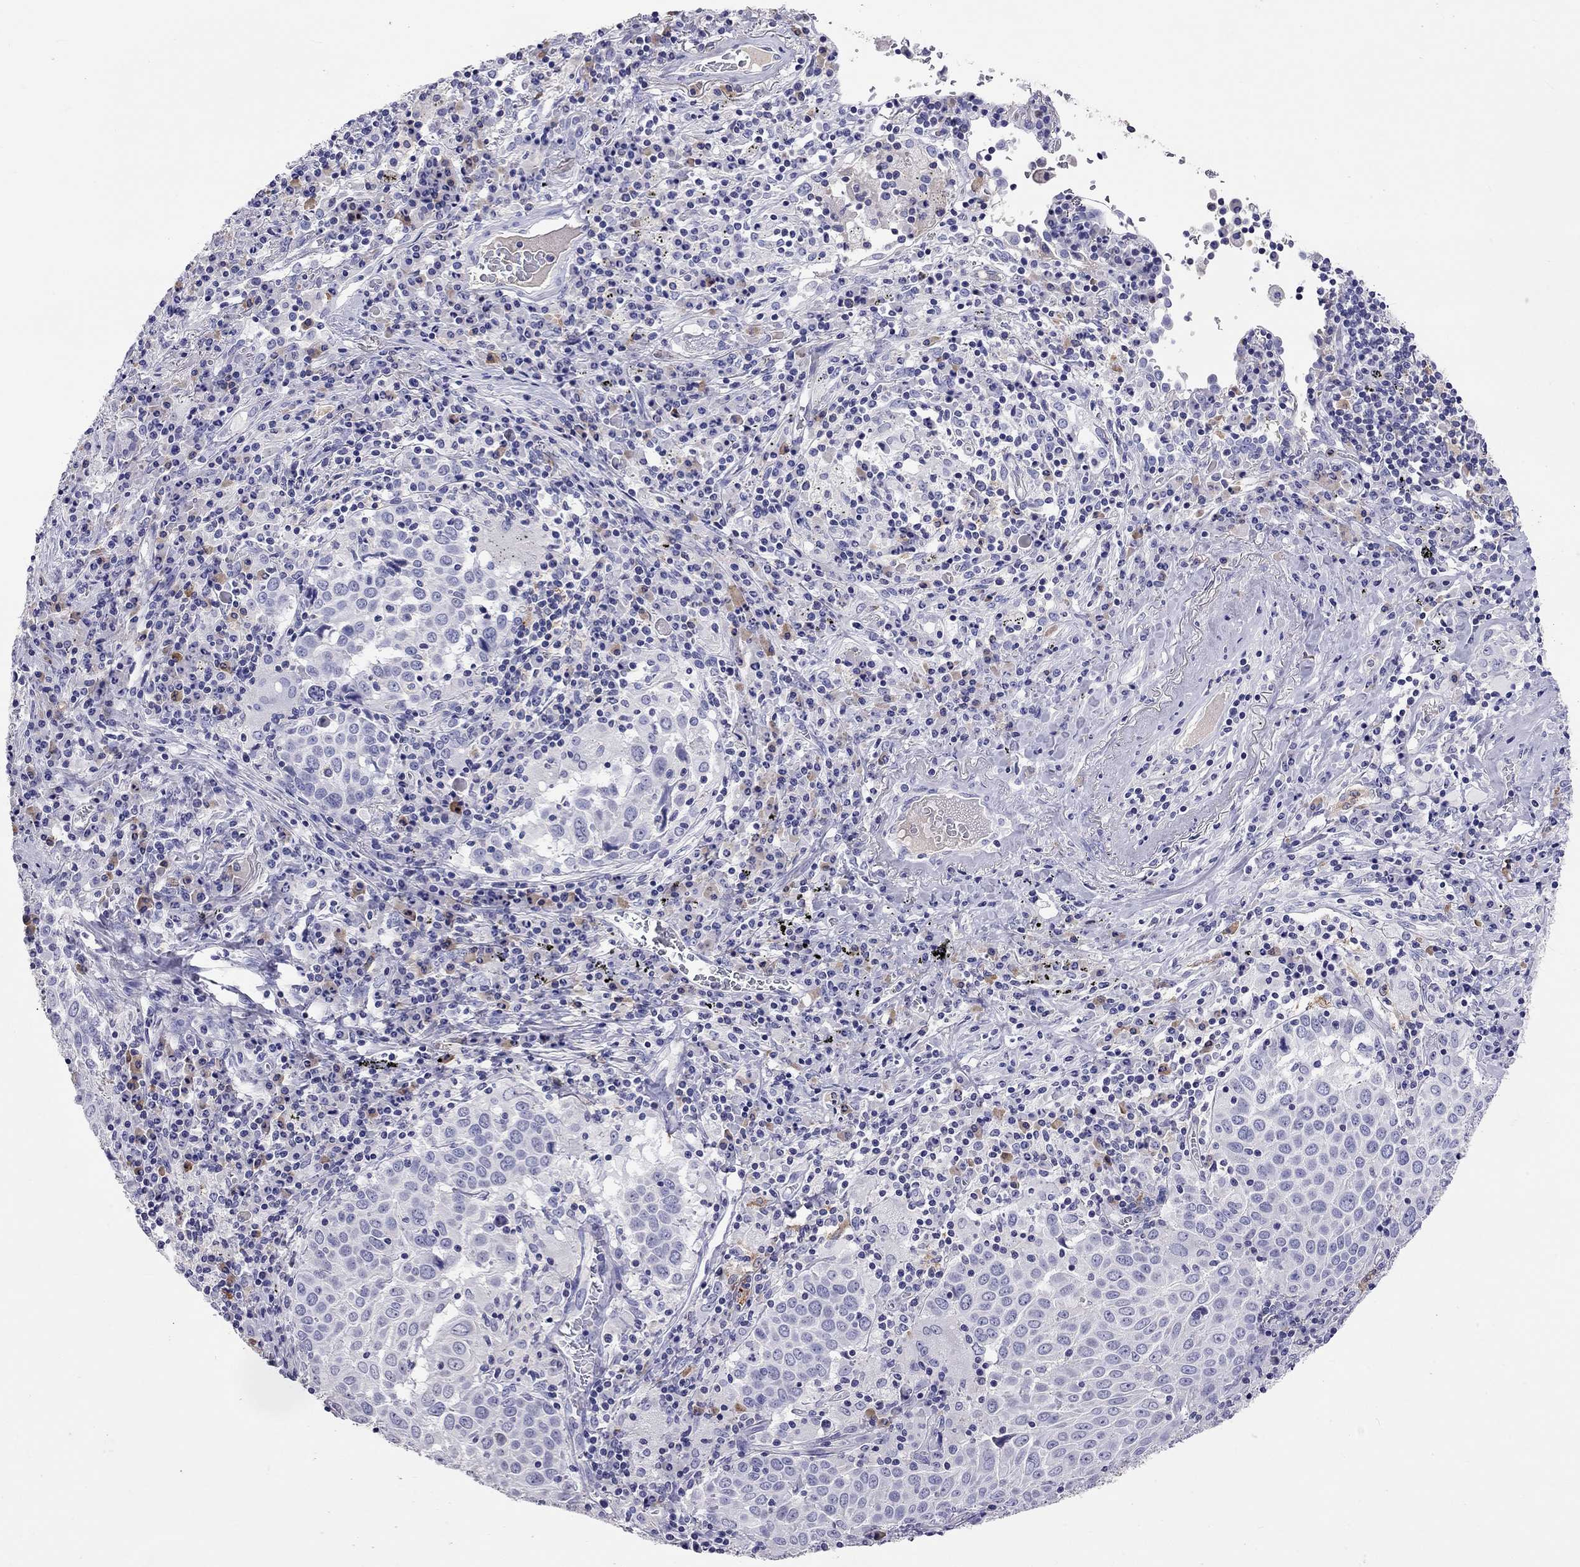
{"staining": {"intensity": "negative", "quantity": "none", "location": "none"}, "tissue": "lung cancer", "cell_type": "Tumor cells", "image_type": "cancer", "snomed": [{"axis": "morphology", "description": "Squamous cell carcinoma, NOS"}, {"axis": "topography", "description": "Lung"}], "caption": "Immunohistochemistry (IHC) micrograph of neoplastic tissue: human lung squamous cell carcinoma stained with DAB (3,3'-diaminobenzidine) displays no significant protein expression in tumor cells.", "gene": "CALHM1", "patient": {"sex": "male", "age": 57}}